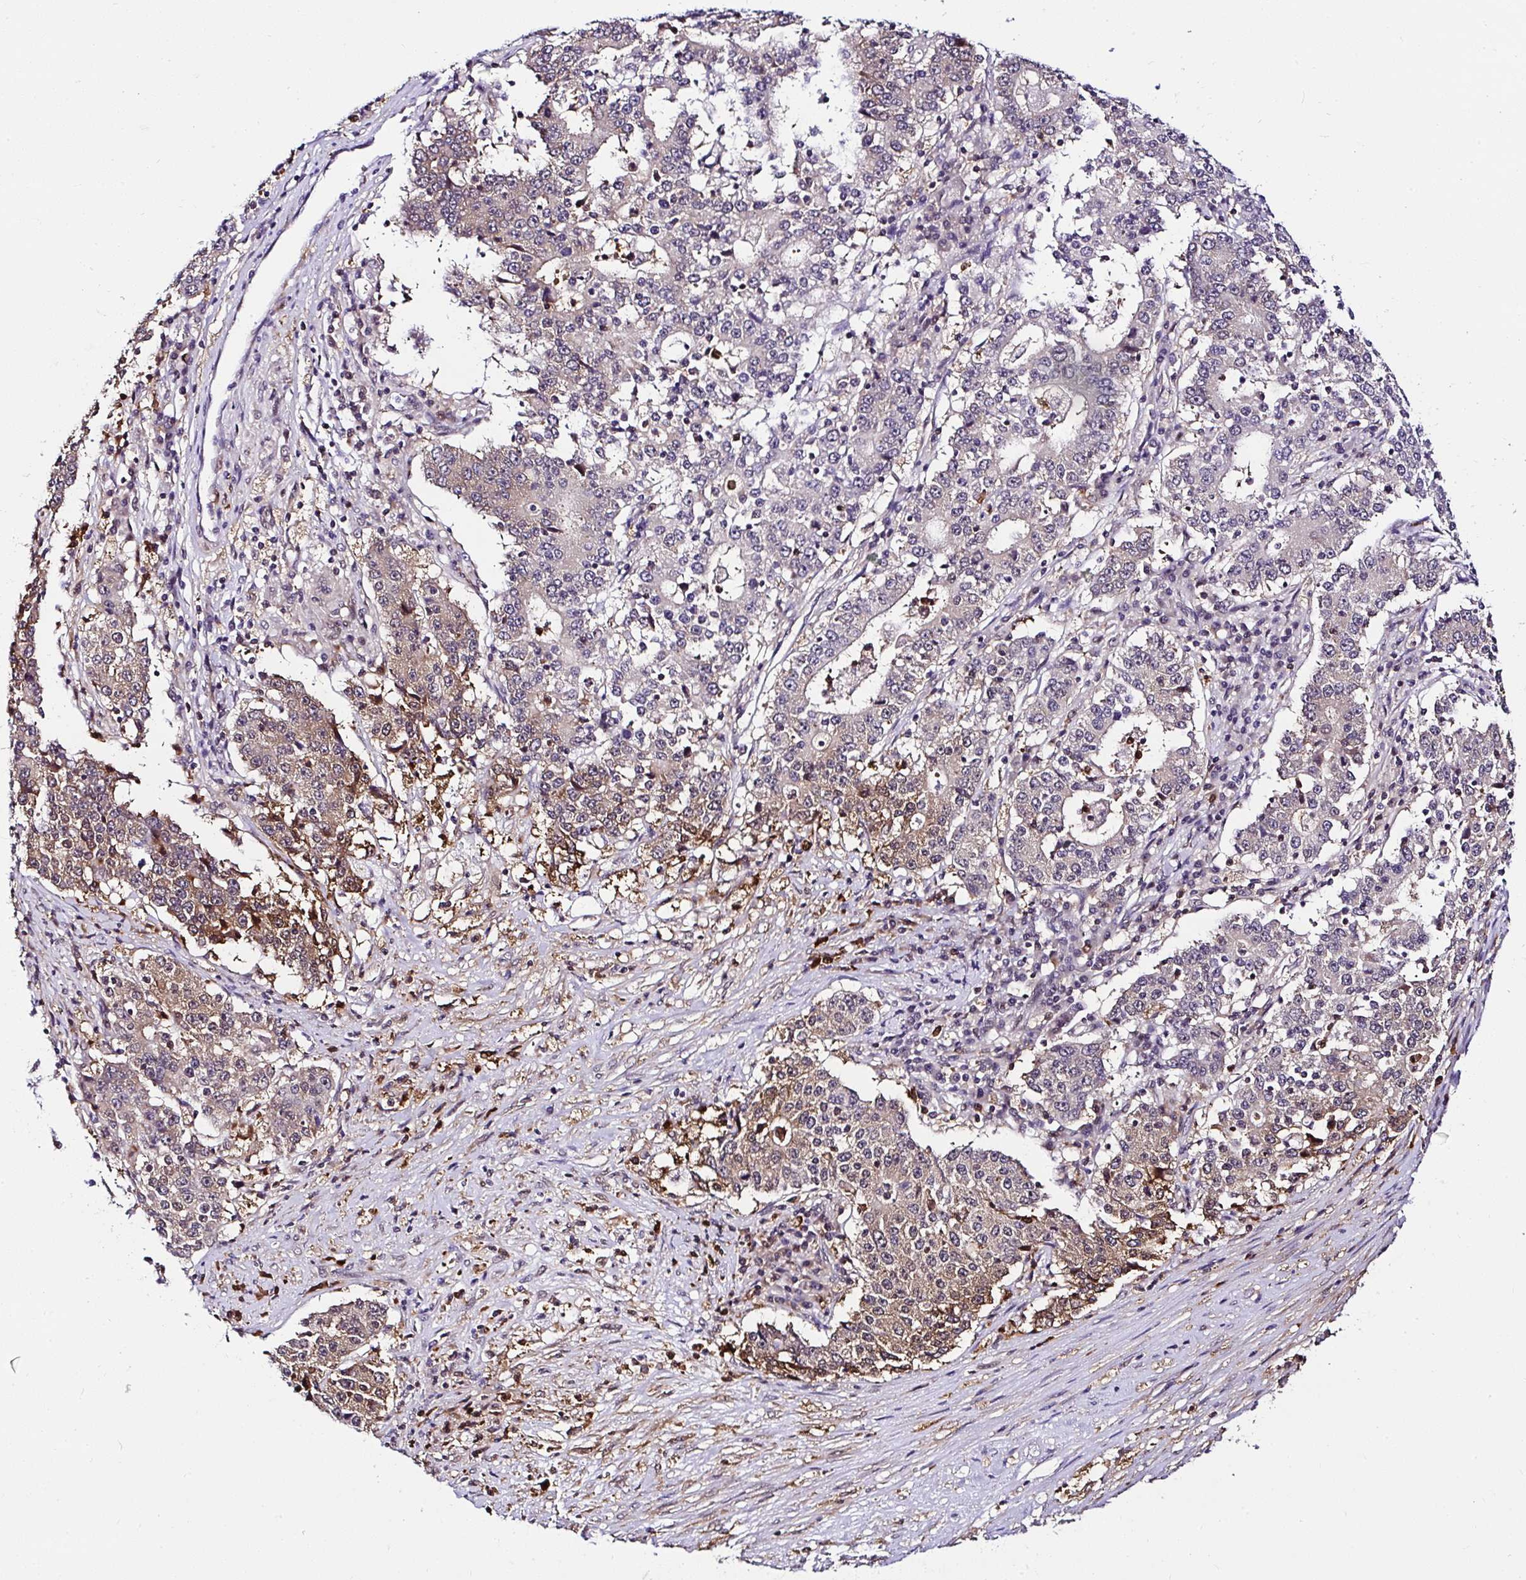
{"staining": {"intensity": "weak", "quantity": "<25%", "location": "cytoplasmic/membranous"}, "tissue": "stomach cancer", "cell_type": "Tumor cells", "image_type": "cancer", "snomed": [{"axis": "morphology", "description": "Adenocarcinoma, NOS"}, {"axis": "topography", "description": "Stomach"}], "caption": "Tumor cells show no significant protein expression in adenocarcinoma (stomach).", "gene": "PIN4", "patient": {"sex": "male", "age": 59}}